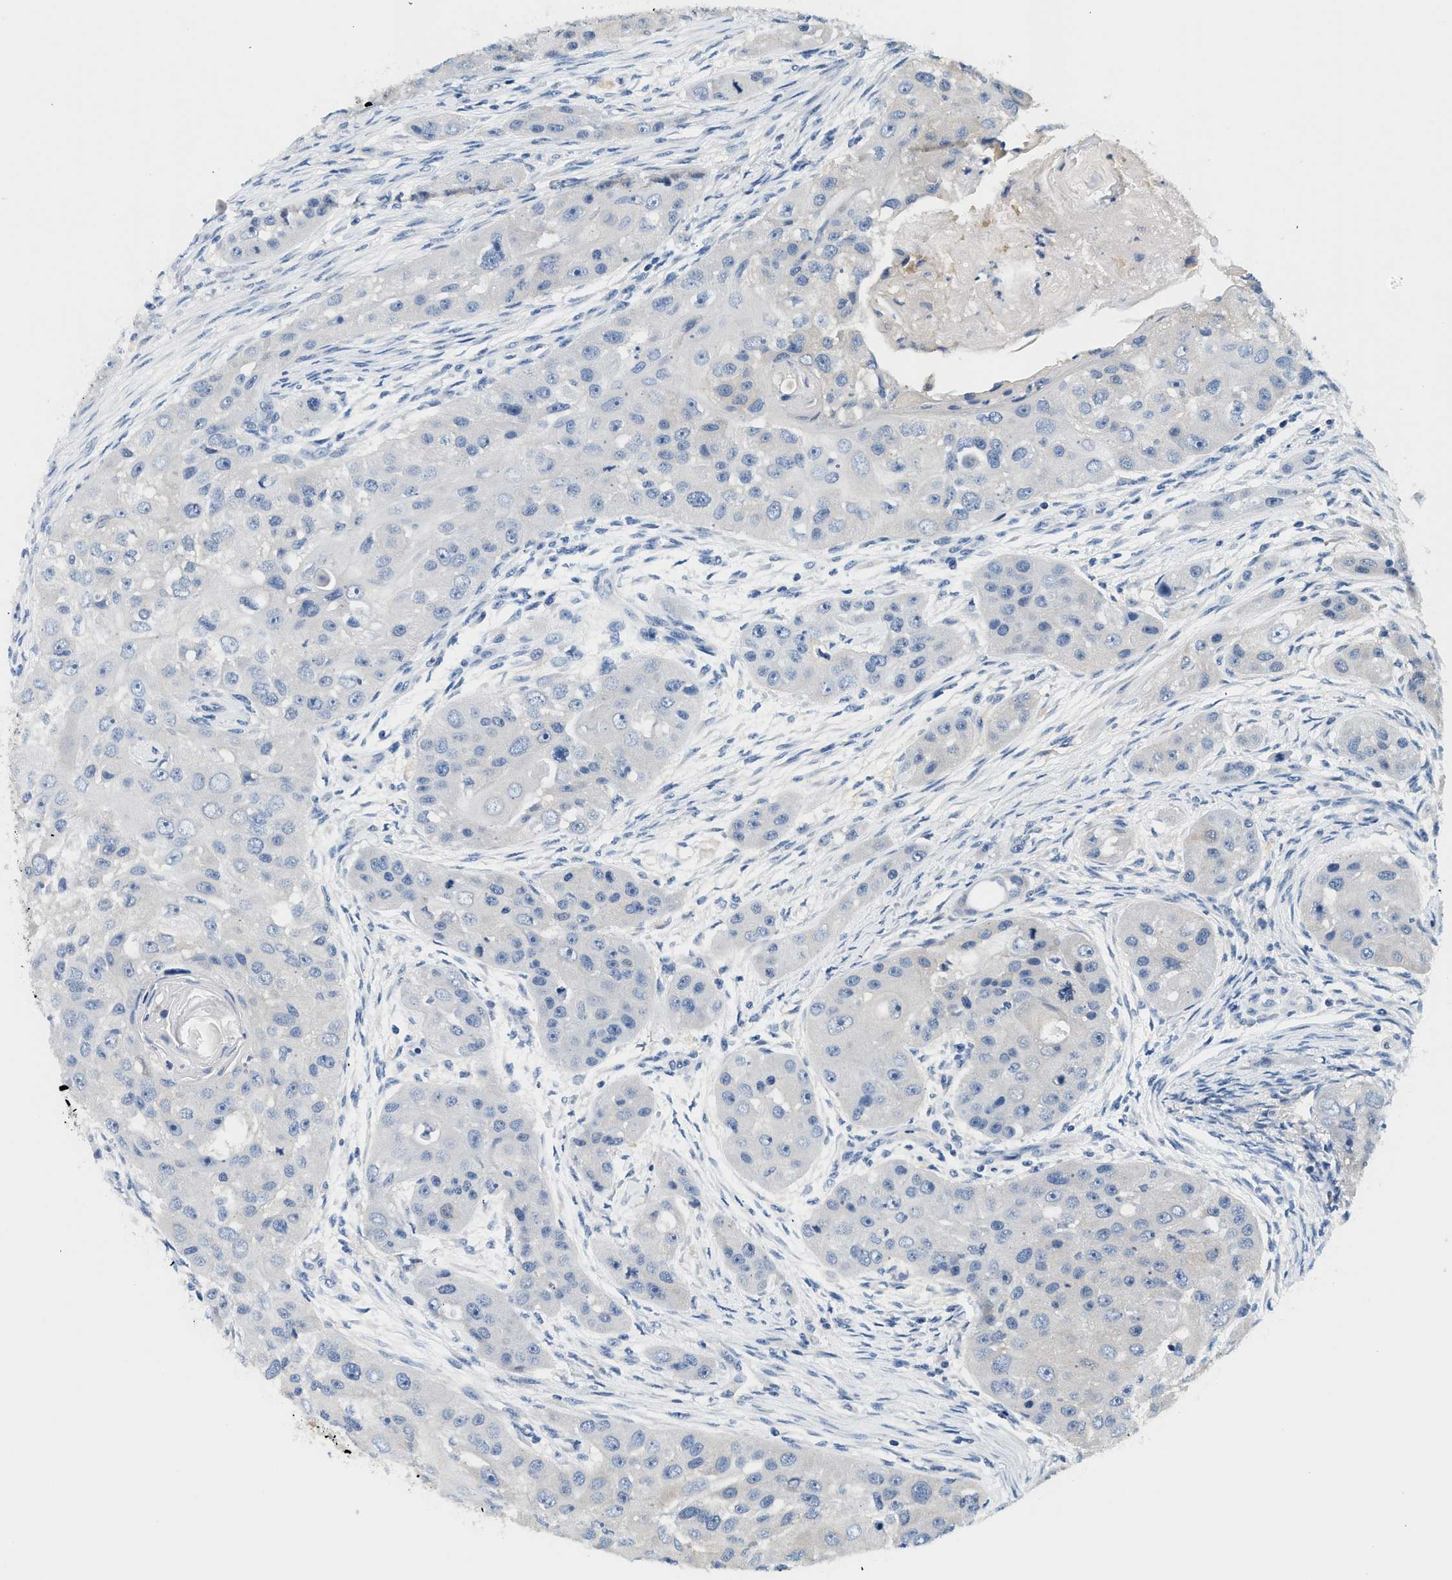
{"staining": {"intensity": "negative", "quantity": "none", "location": "none"}, "tissue": "head and neck cancer", "cell_type": "Tumor cells", "image_type": "cancer", "snomed": [{"axis": "morphology", "description": "Normal tissue, NOS"}, {"axis": "morphology", "description": "Squamous cell carcinoma, NOS"}, {"axis": "topography", "description": "Skeletal muscle"}, {"axis": "topography", "description": "Head-Neck"}], "caption": "Tumor cells are negative for brown protein staining in head and neck cancer (squamous cell carcinoma).", "gene": "SLC35E1", "patient": {"sex": "male", "age": 51}}